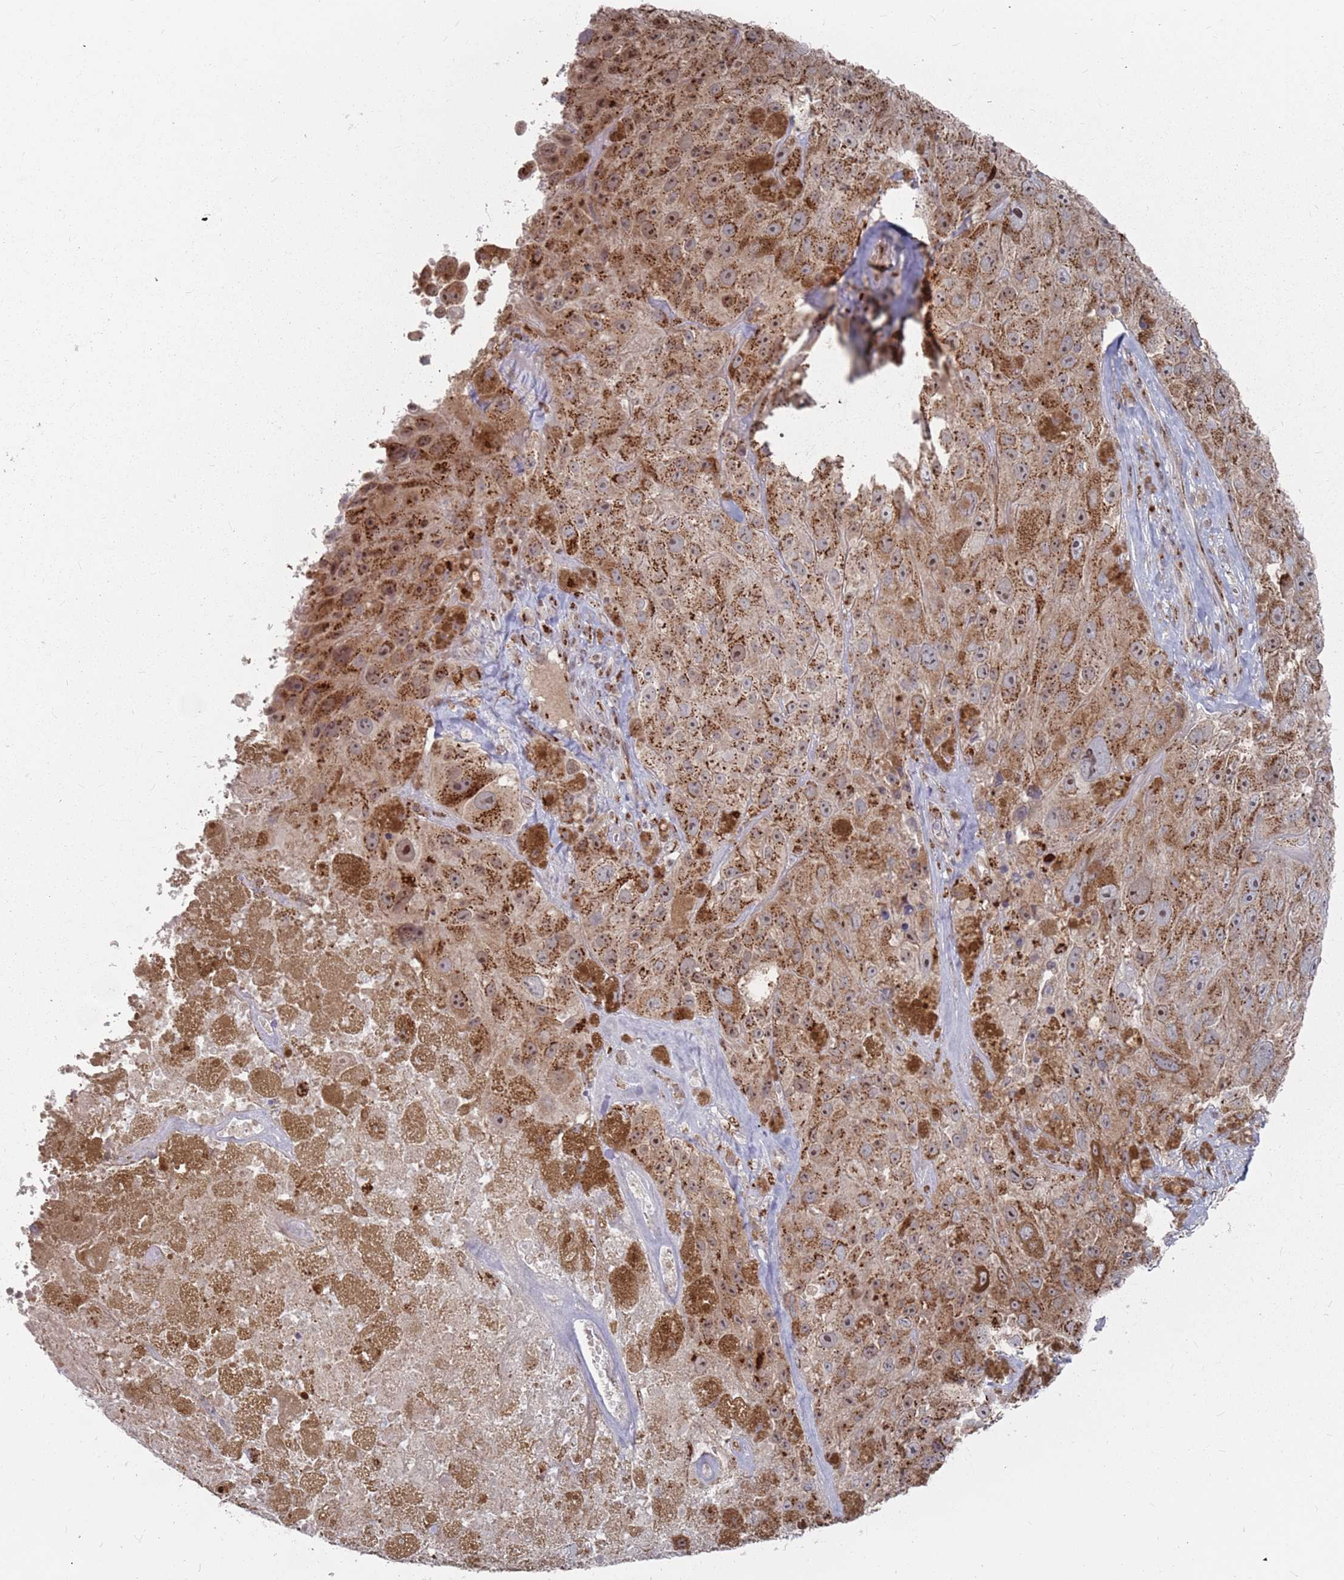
{"staining": {"intensity": "strong", "quantity": ">75%", "location": "cytoplasmic/membranous,nuclear"}, "tissue": "melanoma", "cell_type": "Tumor cells", "image_type": "cancer", "snomed": [{"axis": "morphology", "description": "Malignant melanoma, Metastatic site"}, {"axis": "topography", "description": "Lymph node"}], "caption": "Protein staining by IHC shows strong cytoplasmic/membranous and nuclear staining in about >75% of tumor cells in malignant melanoma (metastatic site). Nuclei are stained in blue.", "gene": "FMO4", "patient": {"sex": "male", "age": 62}}